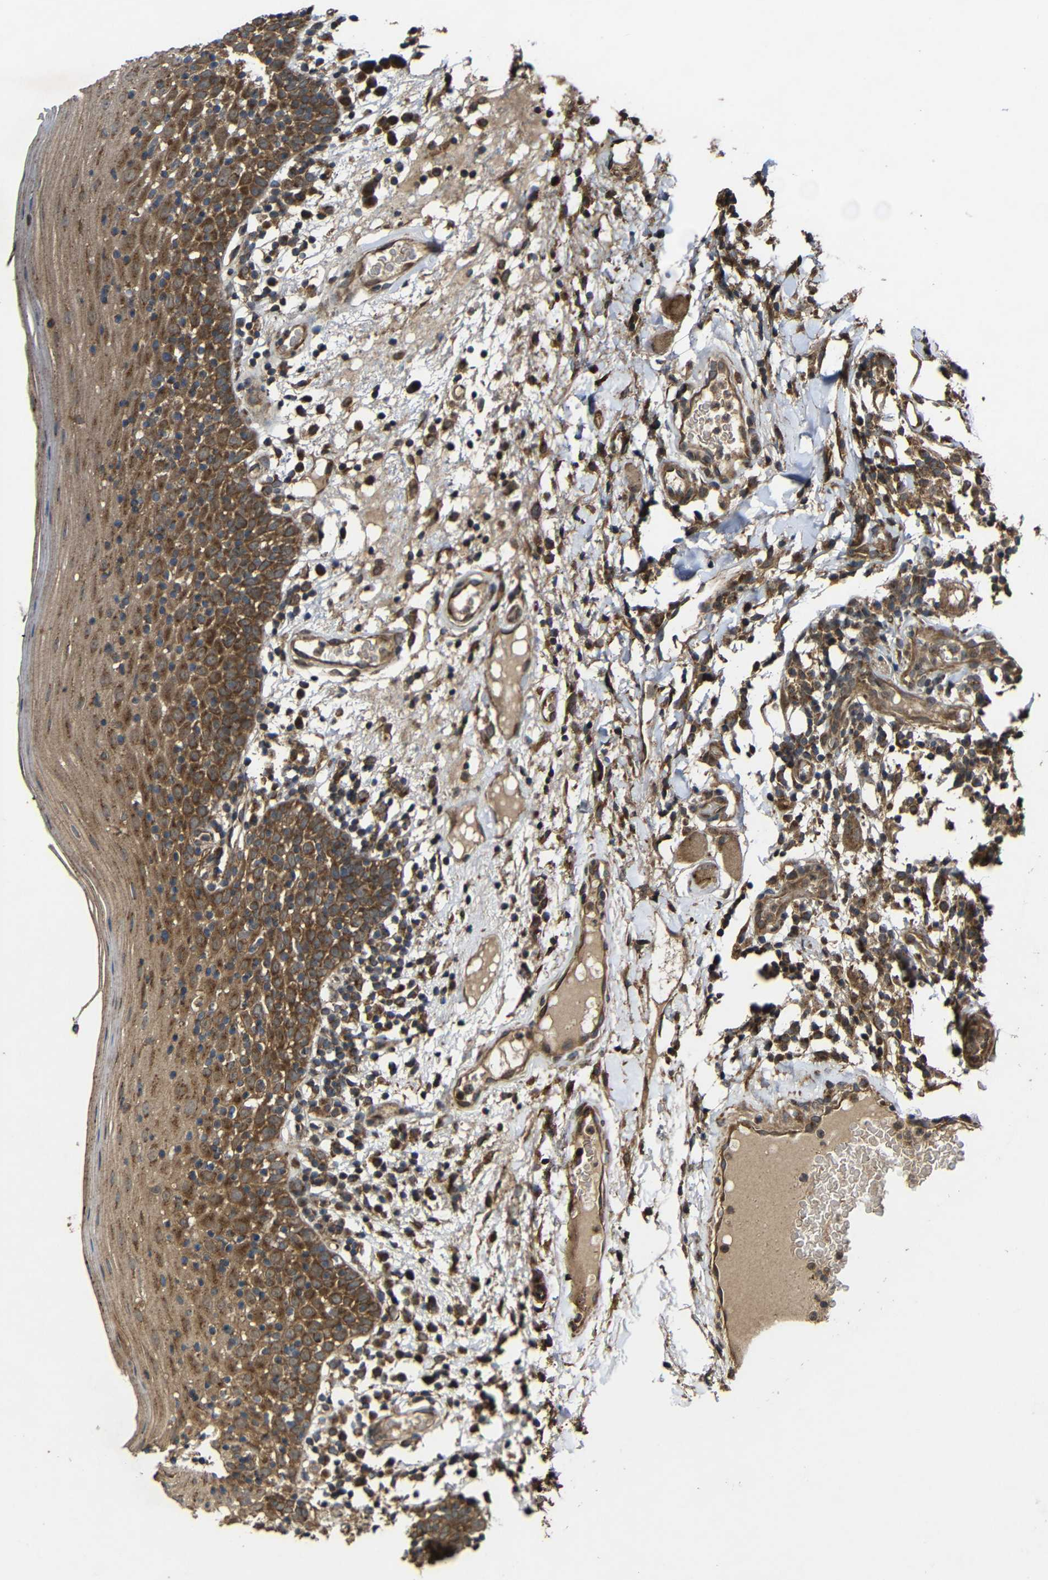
{"staining": {"intensity": "strong", "quantity": ">75%", "location": "cytoplasmic/membranous"}, "tissue": "oral mucosa", "cell_type": "Squamous epithelial cells", "image_type": "normal", "snomed": [{"axis": "morphology", "description": "Normal tissue, NOS"}, {"axis": "morphology", "description": "Squamous cell carcinoma, NOS"}, {"axis": "topography", "description": "Skeletal muscle"}, {"axis": "topography", "description": "Oral tissue"}], "caption": "DAB immunohistochemical staining of normal oral mucosa shows strong cytoplasmic/membranous protein expression in about >75% of squamous epithelial cells. (DAB (3,3'-diaminobenzidine) IHC, brown staining for protein, blue staining for nuclei).", "gene": "C1GALT1", "patient": {"sex": "male", "age": 71}}